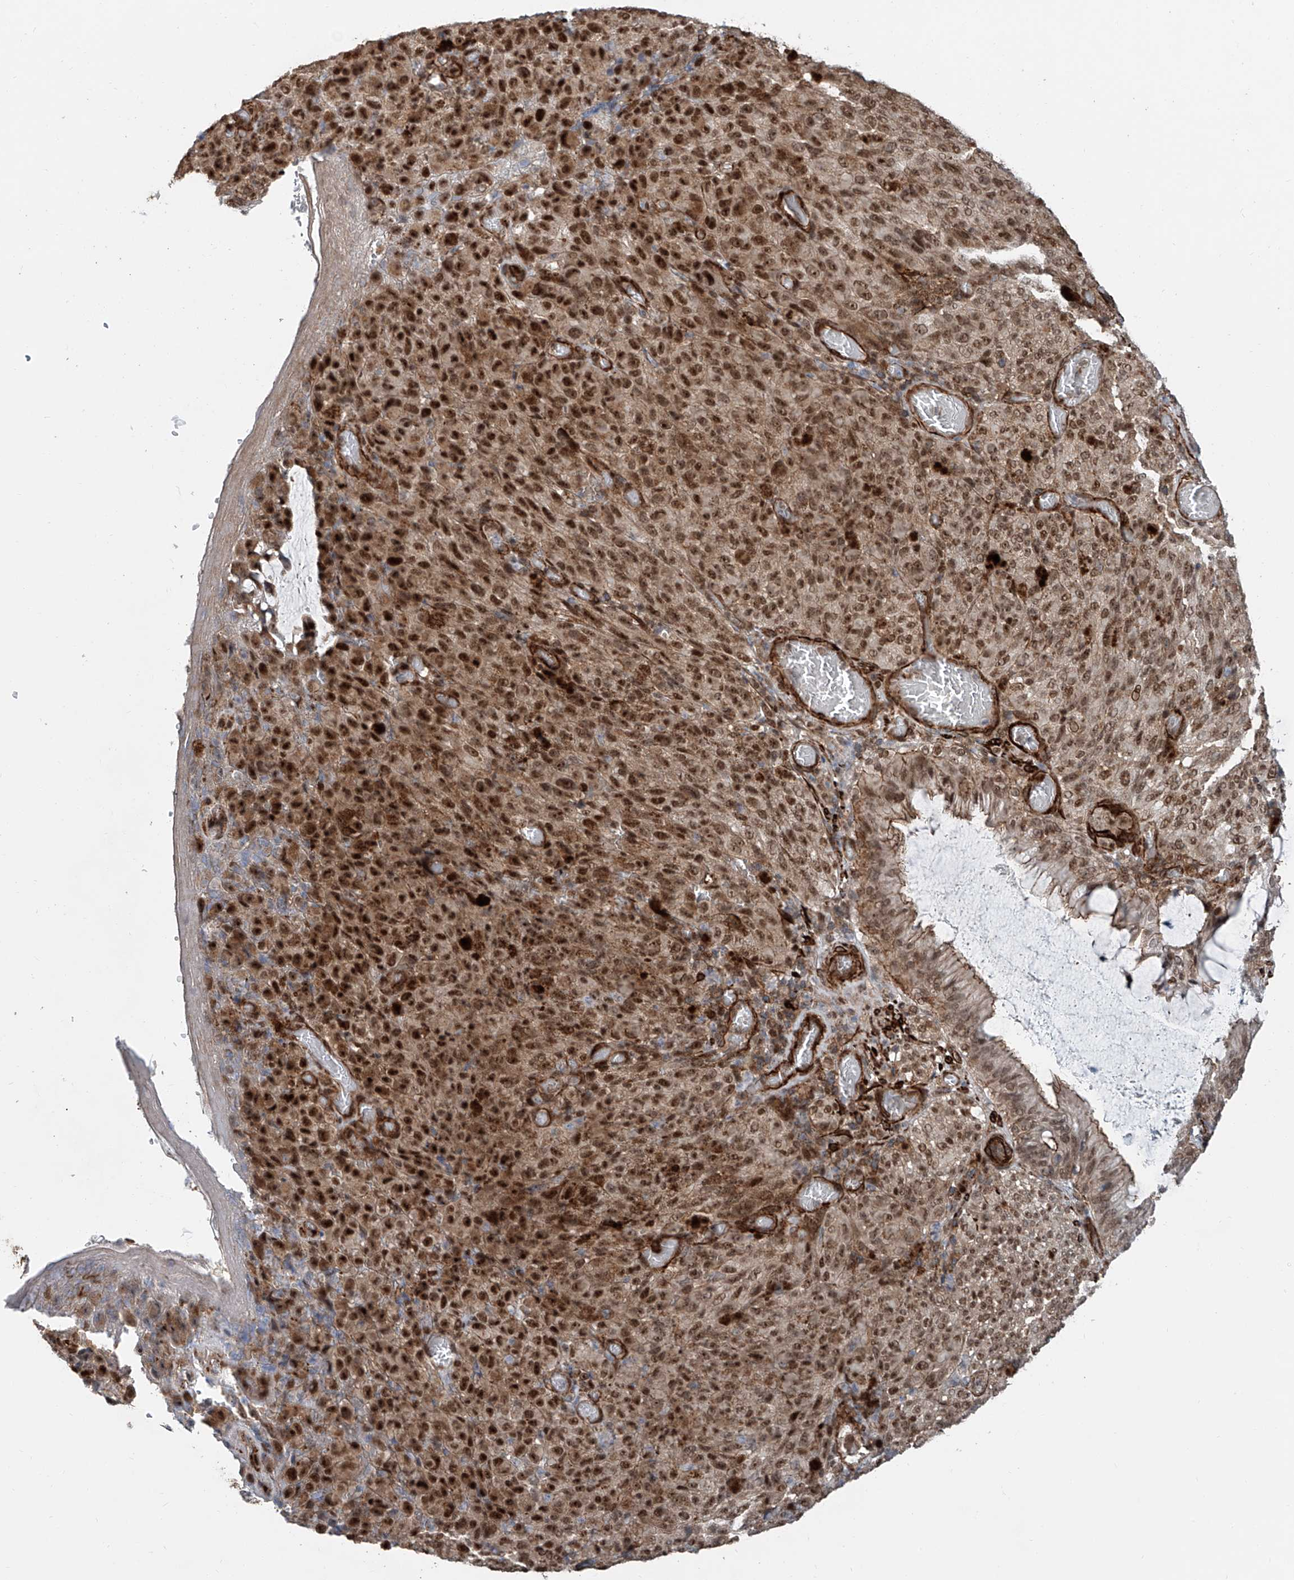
{"staining": {"intensity": "strong", "quantity": ">75%", "location": "nuclear"}, "tissue": "melanoma", "cell_type": "Tumor cells", "image_type": "cancer", "snomed": [{"axis": "morphology", "description": "Malignant melanoma, NOS"}, {"axis": "topography", "description": "Rectum"}], "caption": "Malignant melanoma stained for a protein shows strong nuclear positivity in tumor cells.", "gene": "SDE2", "patient": {"sex": "female", "age": 81}}